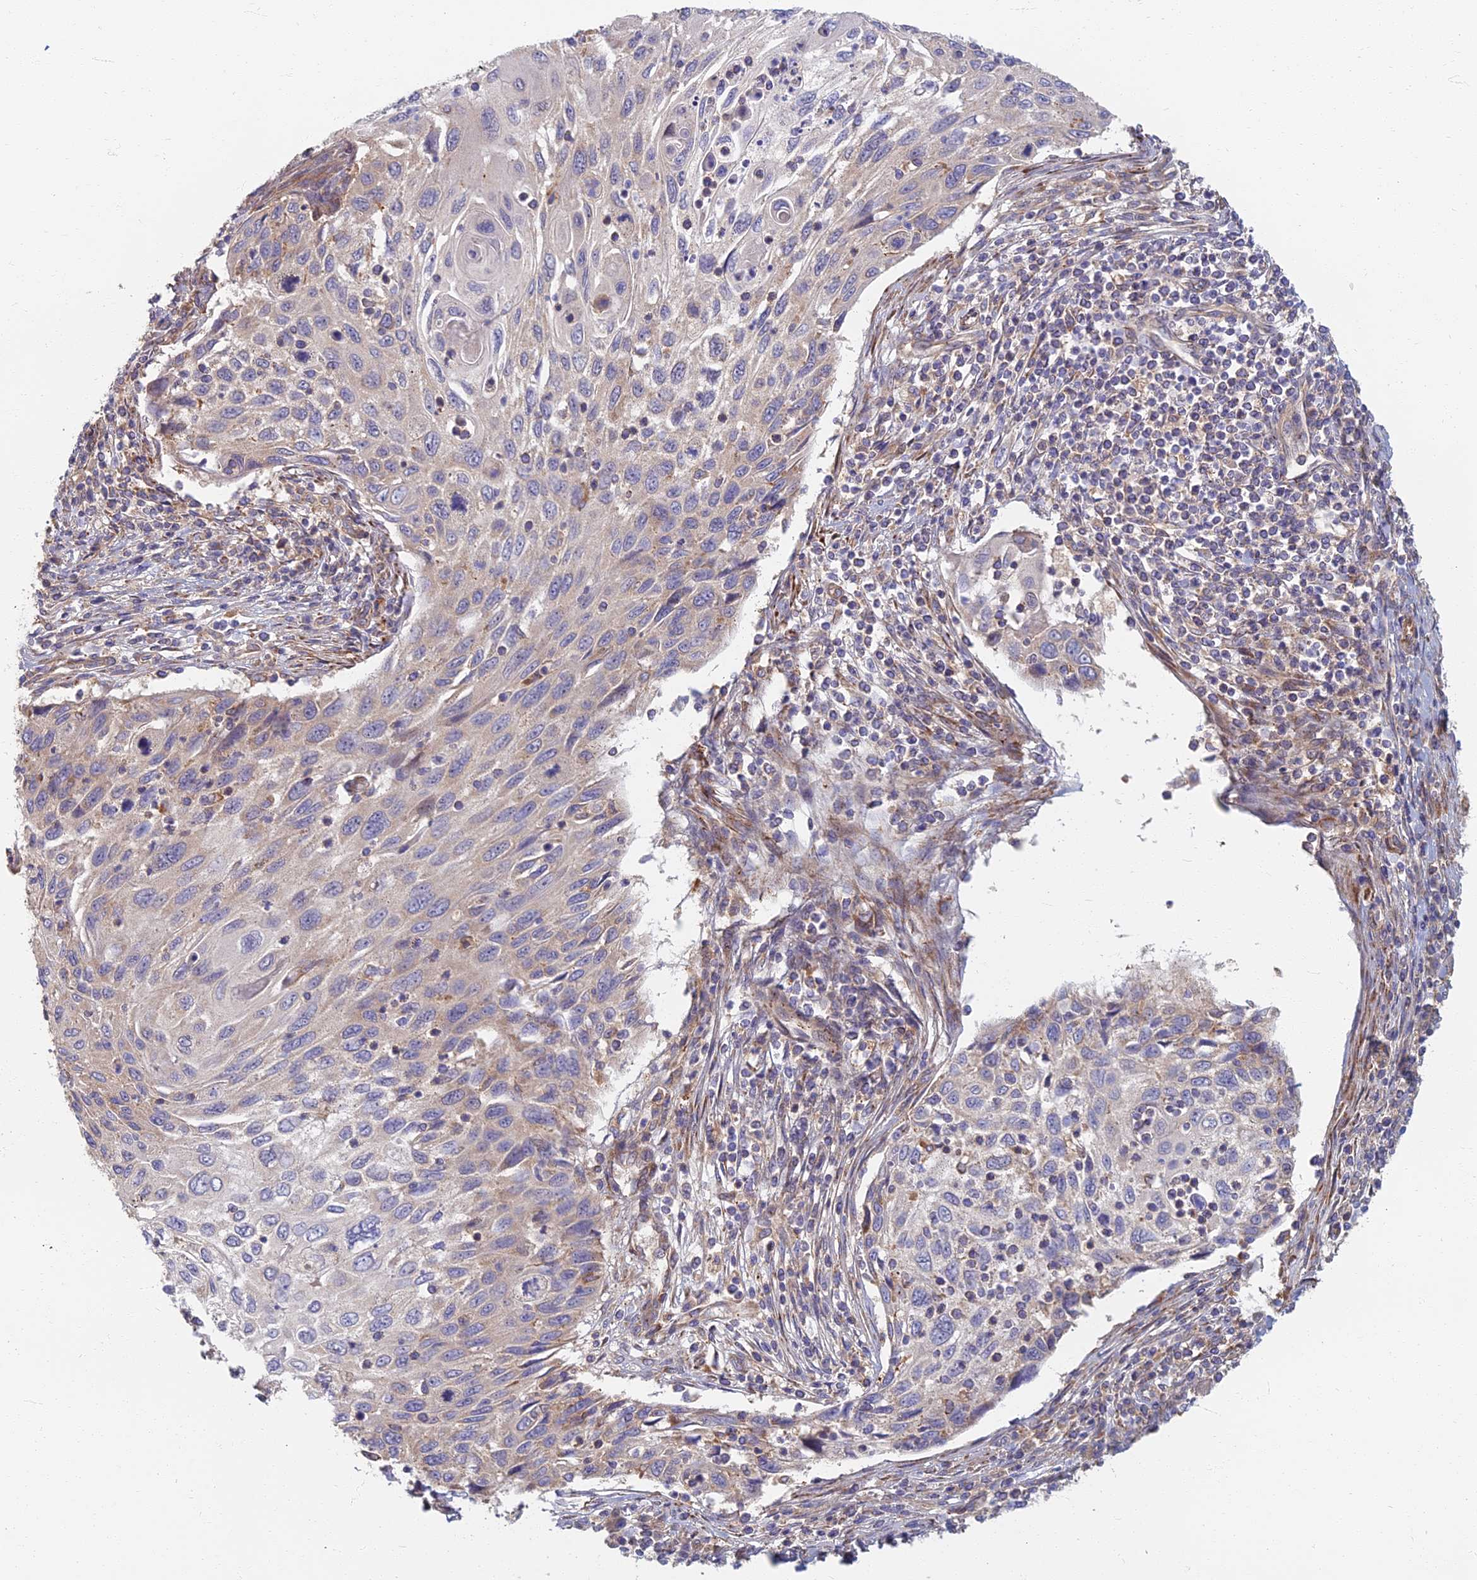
{"staining": {"intensity": "negative", "quantity": "none", "location": "none"}, "tissue": "cervical cancer", "cell_type": "Tumor cells", "image_type": "cancer", "snomed": [{"axis": "morphology", "description": "Squamous cell carcinoma, NOS"}, {"axis": "topography", "description": "Cervix"}], "caption": "IHC micrograph of neoplastic tissue: cervical cancer (squamous cell carcinoma) stained with DAB (3,3'-diaminobenzidine) displays no significant protein positivity in tumor cells.", "gene": "RBSN", "patient": {"sex": "female", "age": 70}}